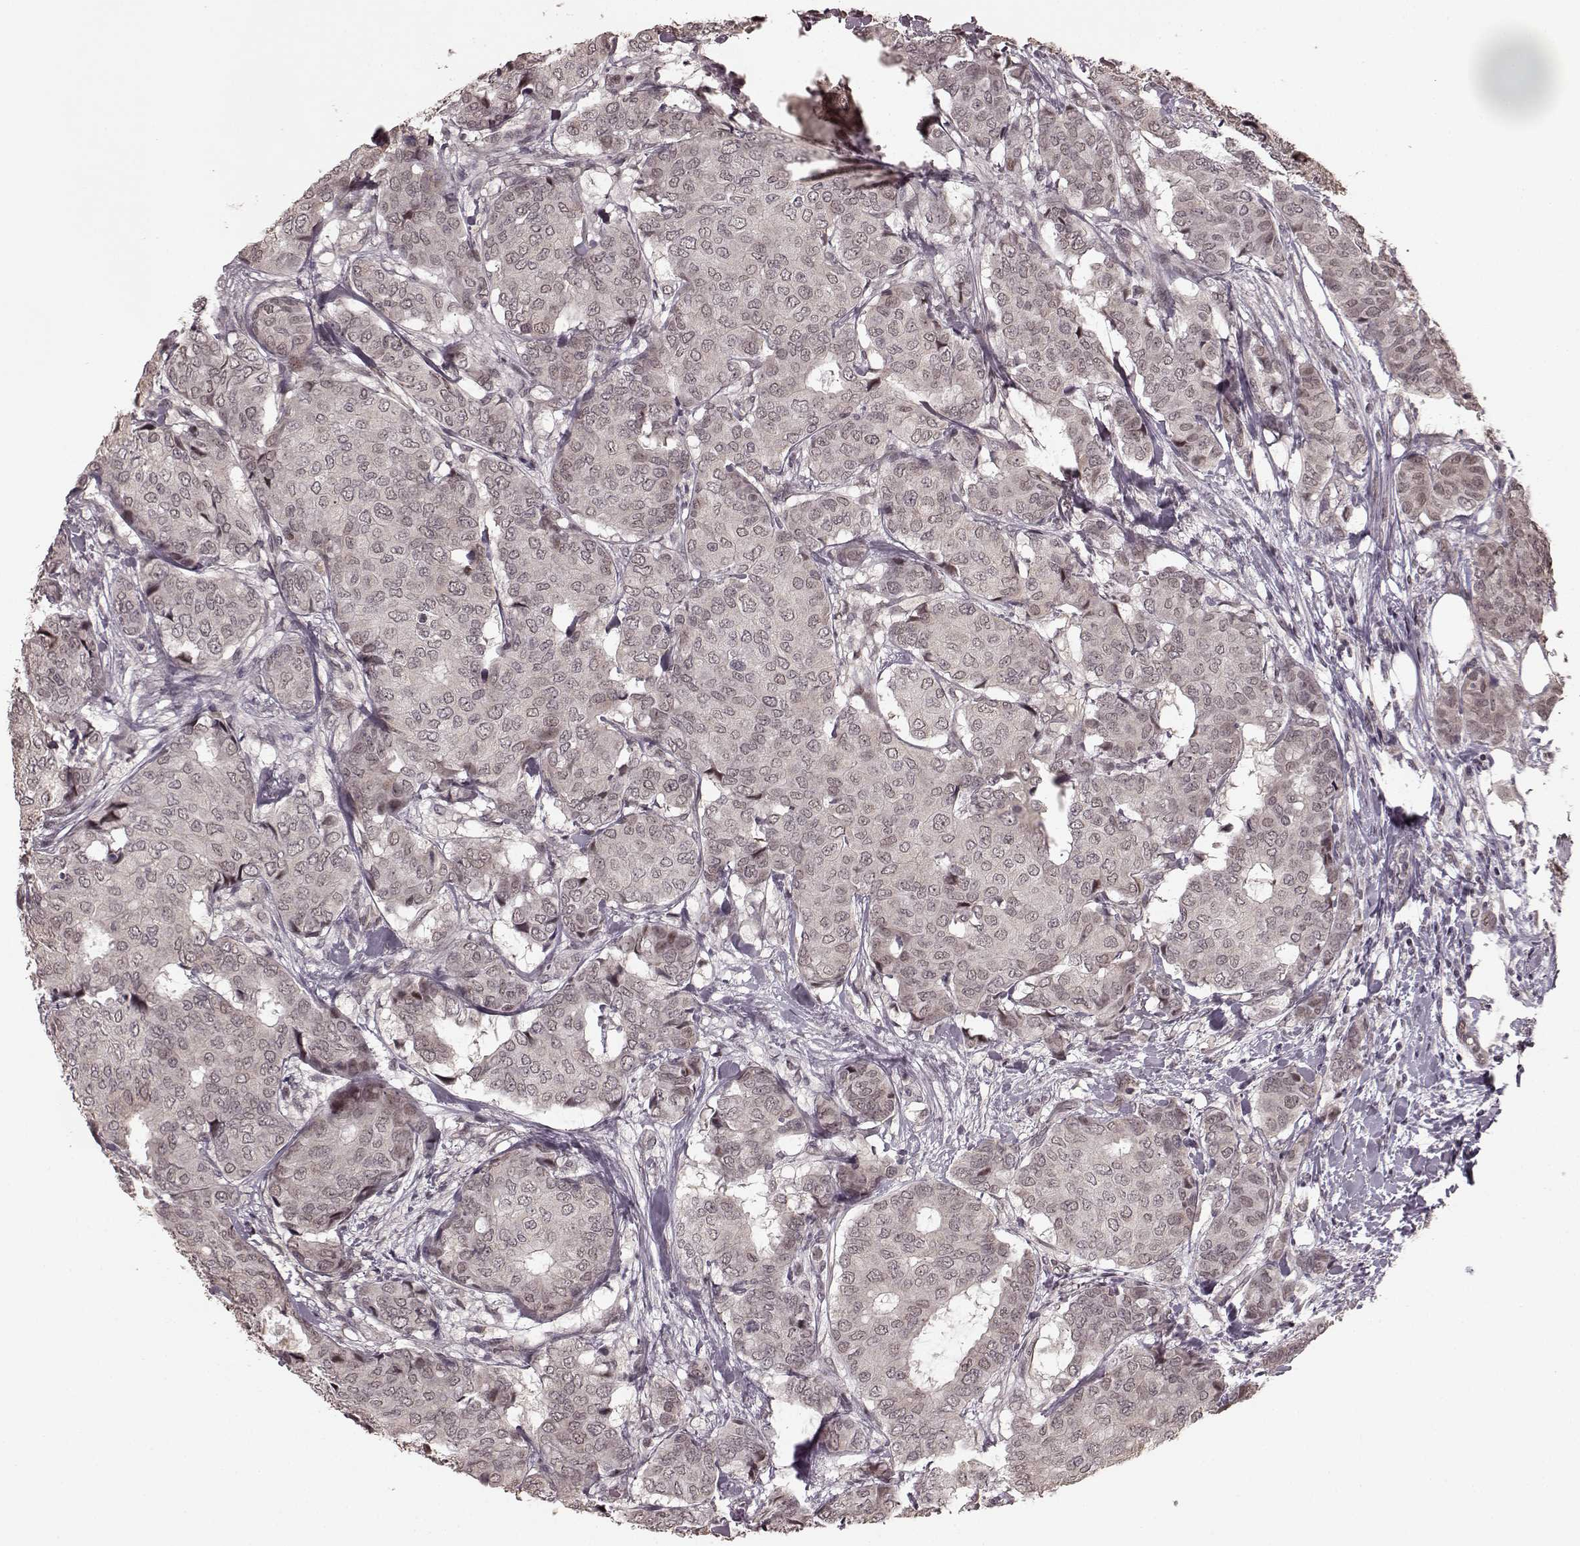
{"staining": {"intensity": "negative", "quantity": "none", "location": "none"}, "tissue": "breast cancer", "cell_type": "Tumor cells", "image_type": "cancer", "snomed": [{"axis": "morphology", "description": "Duct carcinoma"}, {"axis": "topography", "description": "Breast"}], "caption": "An IHC micrograph of intraductal carcinoma (breast) is shown. There is no staining in tumor cells of intraductal carcinoma (breast).", "gene": "PLCB4", "patient": {"sex": "female", "age": 75}}